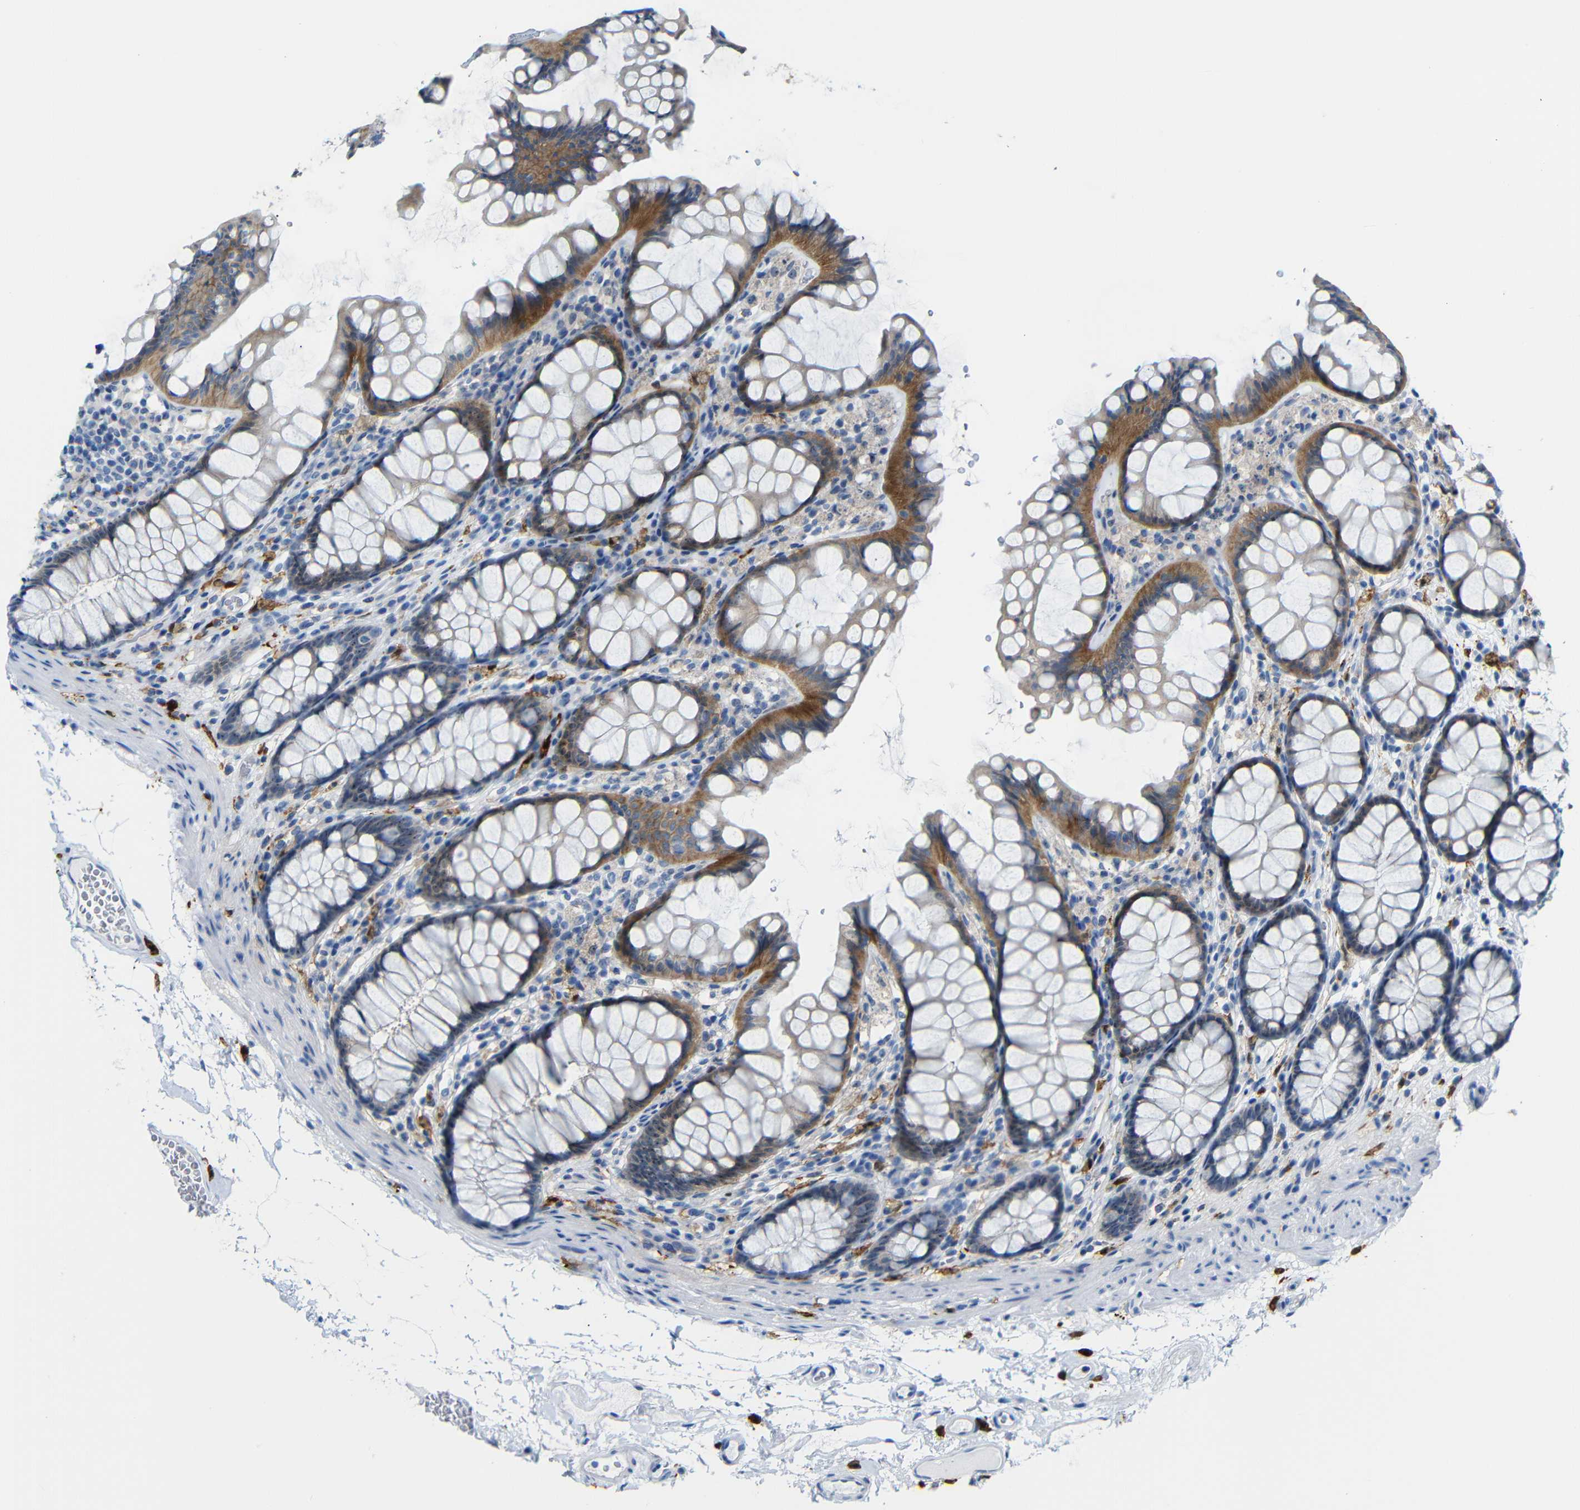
{"staining": {"intensity": "negative", "quantity": "none", "location": "none"}, "tissue": "colon", "cell_type": "Endothelial cells", "image_type": "normal", "snomed": [{"axis": "morphology", "description": "Normal tissue, NOS"}, {"axis": "topography", "description": "Colon"}], "caption": "Image shows no protein staining in endothelial cells of normal colon. (DAB (3,3'-diaminobenzidine) immunohistochemistry, high magnification).", "gene": "C1orf210", "patient": {"sex": "female", "age": 55}}